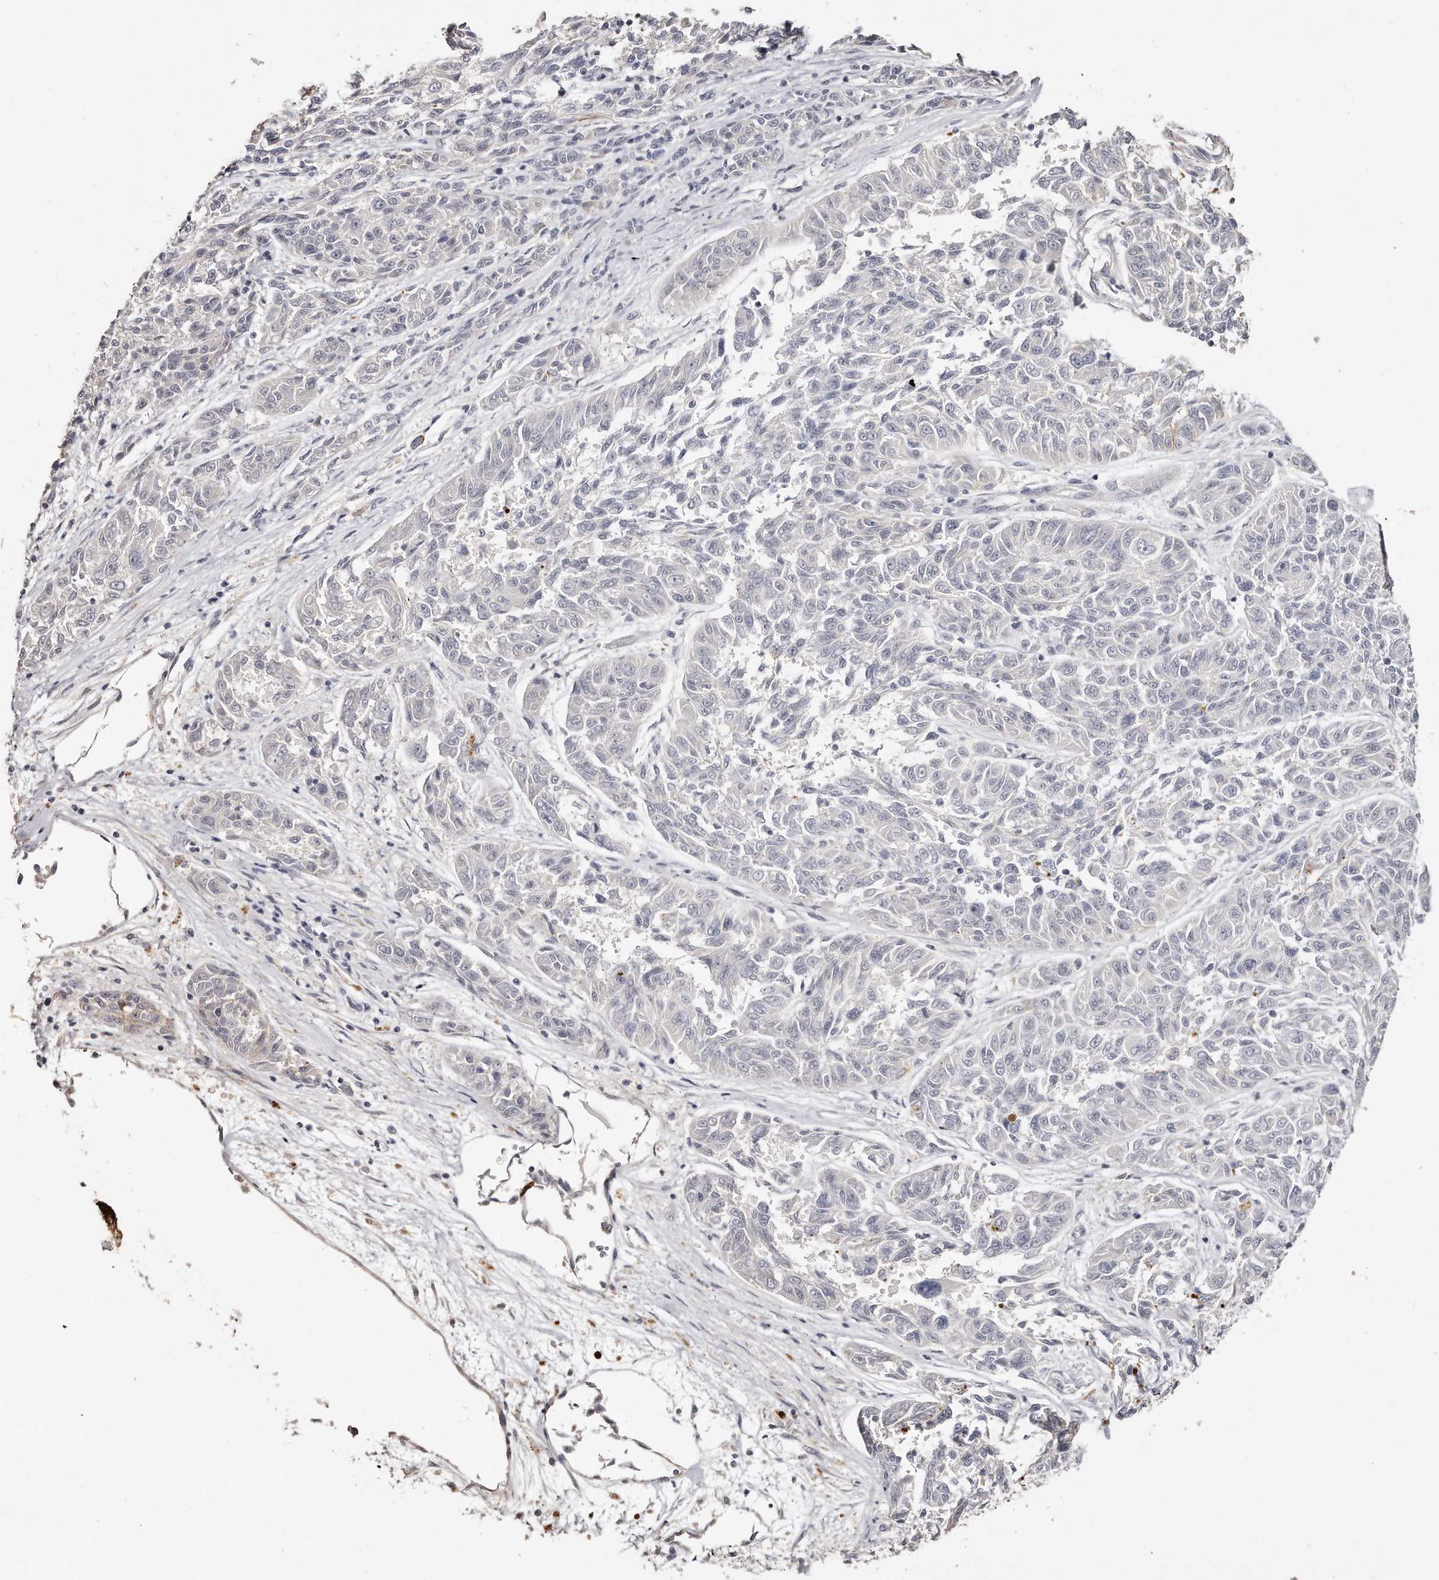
{"staining": {"intensity": "negative", "quantity": "none", "location": "none"}, "tissue": "melanoma", "cell_type": "Tumor cells", "image_type": "cancer", "snomed": [{"axis": "morphology", "description": "Malignant melanoma, NOS"}, {"axis": "topography", "description": "Skin"}], "caption": "This is a photomicrograph of IHC staining of melanoma, which shows no positivity in tumor cells.", "gene": "ZYG11A", "patient": {"sex": "male", "age": 53}}